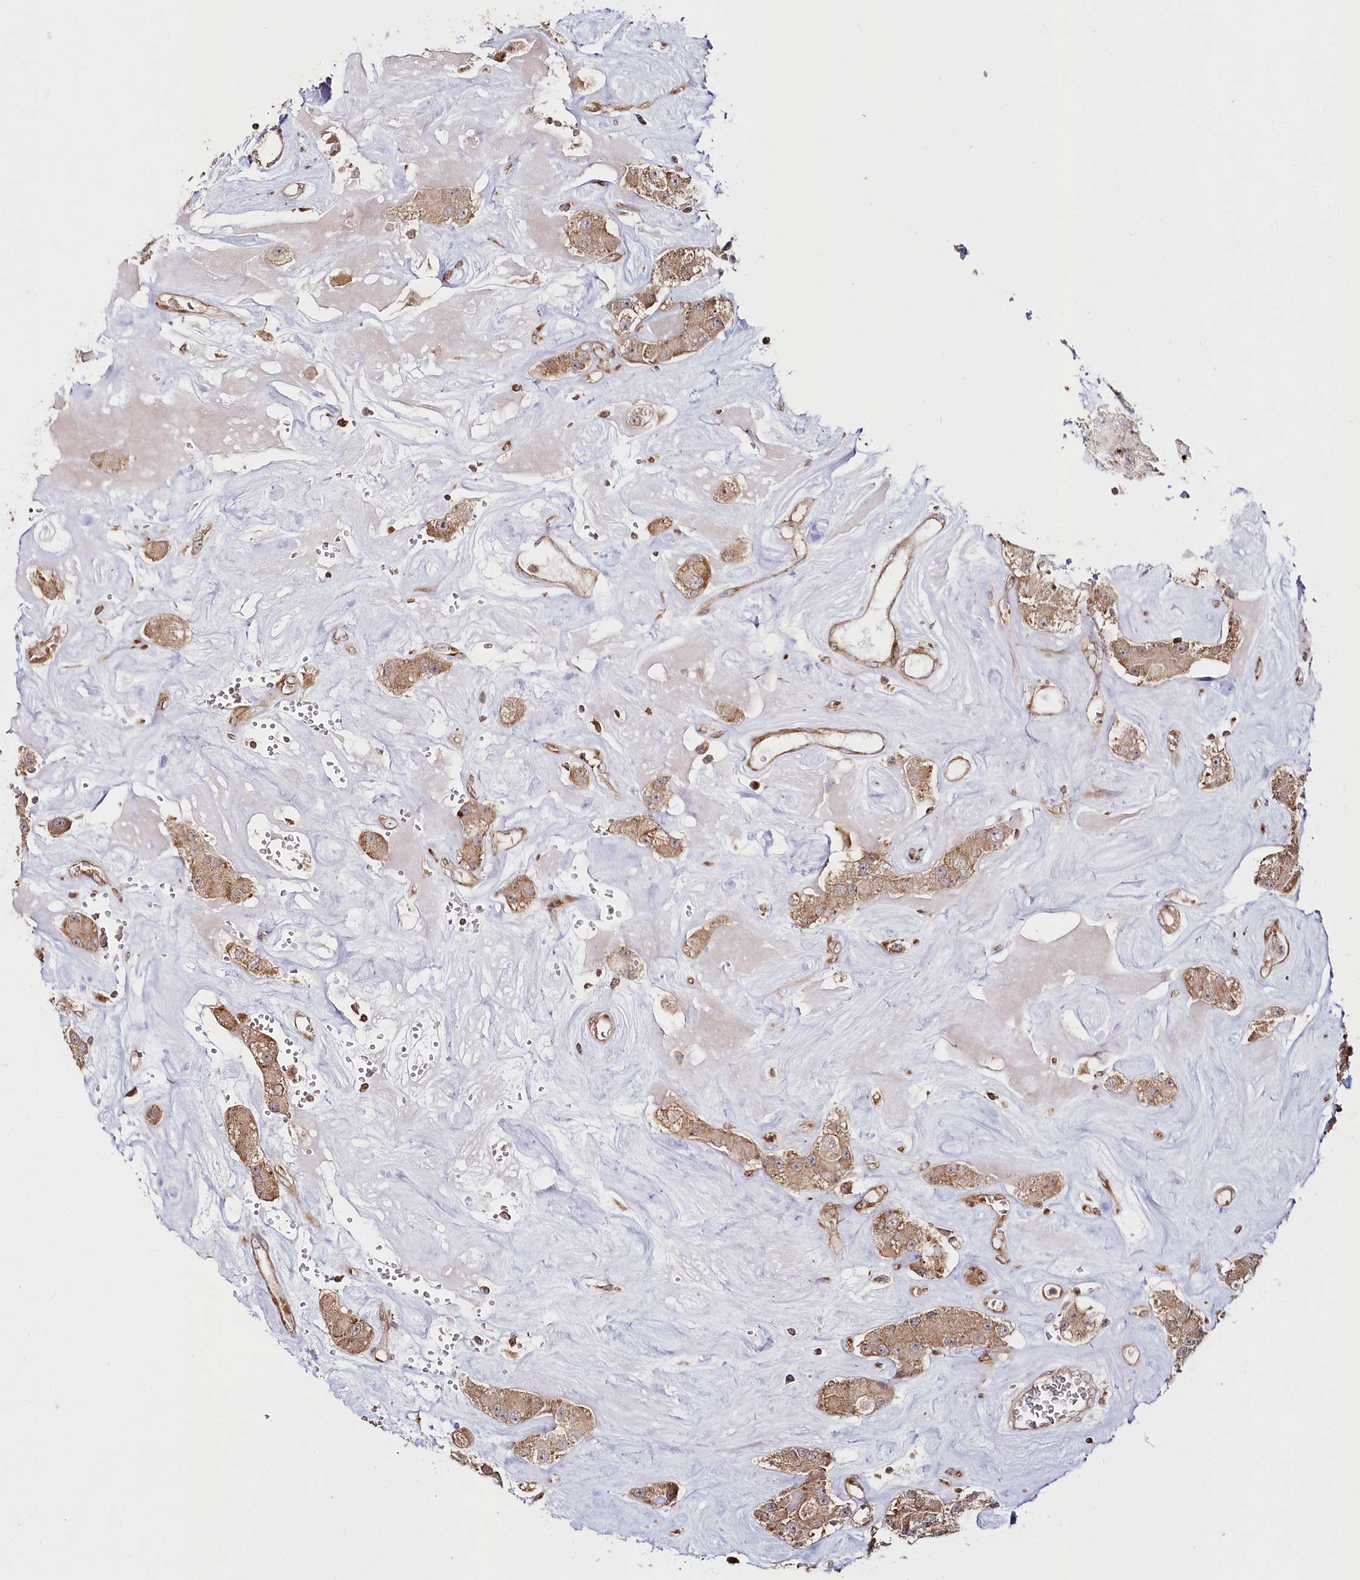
{"staining": {"intensity": "moderate", "quantity": ">75%", "location": "cytoplasmic/membranous"}, "tissue": "carcinoid", "cell_type": "Tumor cells", "image_type": "cancer", "snomed": [{"axis": "morphology", "description": "Carcinoid, malignant, NOS"}, {"axis": "topography", "description": "Pancreas"}], "caption": "A micrograph of human carcinoid stained for a protein reveals moderate cytoplasmic/membranous brown staining in tumor cells.", "gene": "OTUD4", "patient": {"sex": "male", "age": 41}}